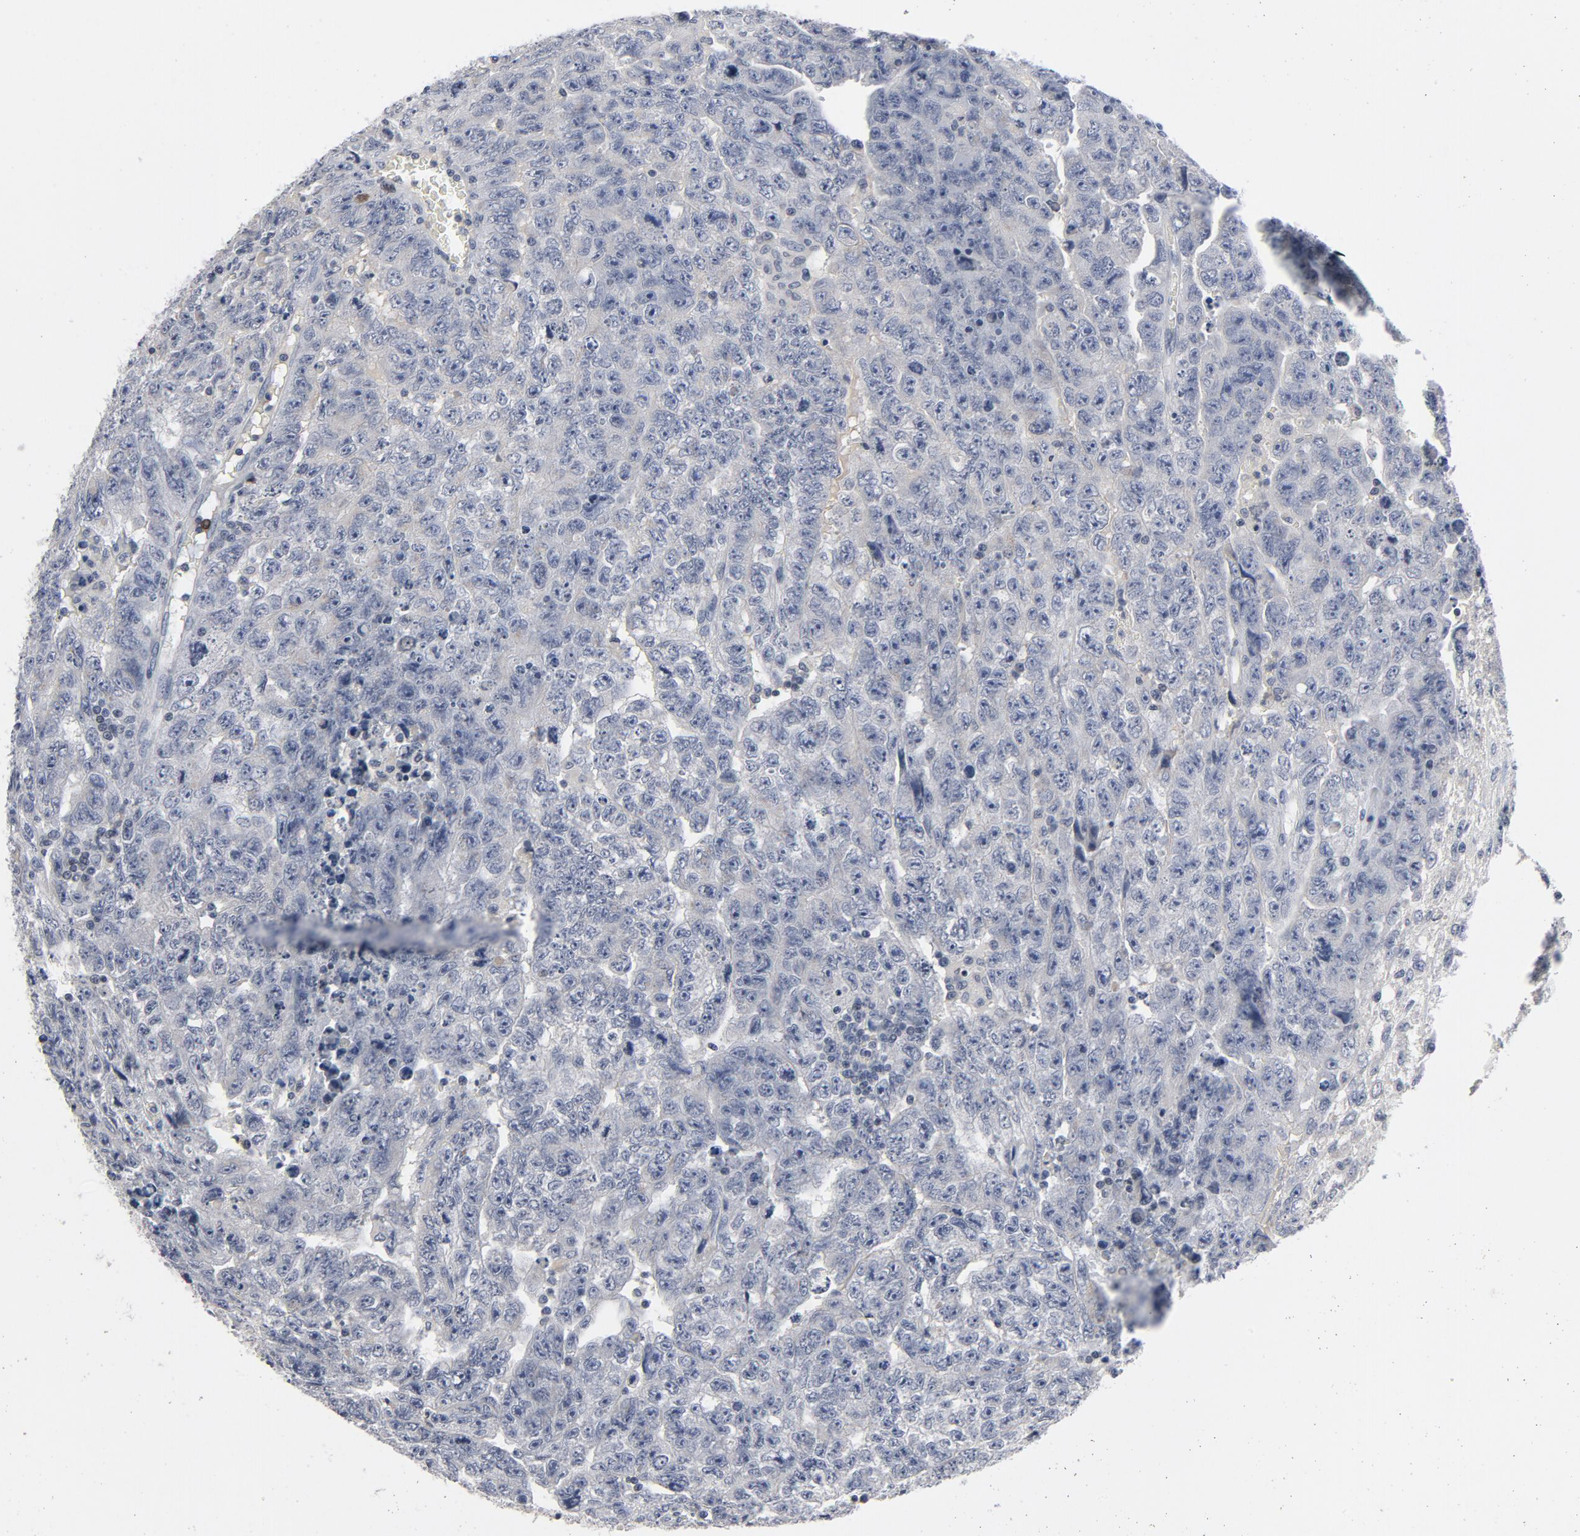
{"staining": {"intensity": "negative", "quantity": "none", "location": "none"}, "tissue": "testis cancer", "cell_type": "Tumor cells", "image_type": "cancer", "snomed": [{"axis": "morphology", "description": "Carcinoma, Embryonal, NOS"}, {"axis": "topography", "description": "Testis"}], "caption": "A photomicrograph of human testis cancer (embryonal carcinoma) is negative for staining in tumor cells. Nuclei are stained in blue.", "gene": "TCL1A", "patient": {"sex": "male", "age": 28}}